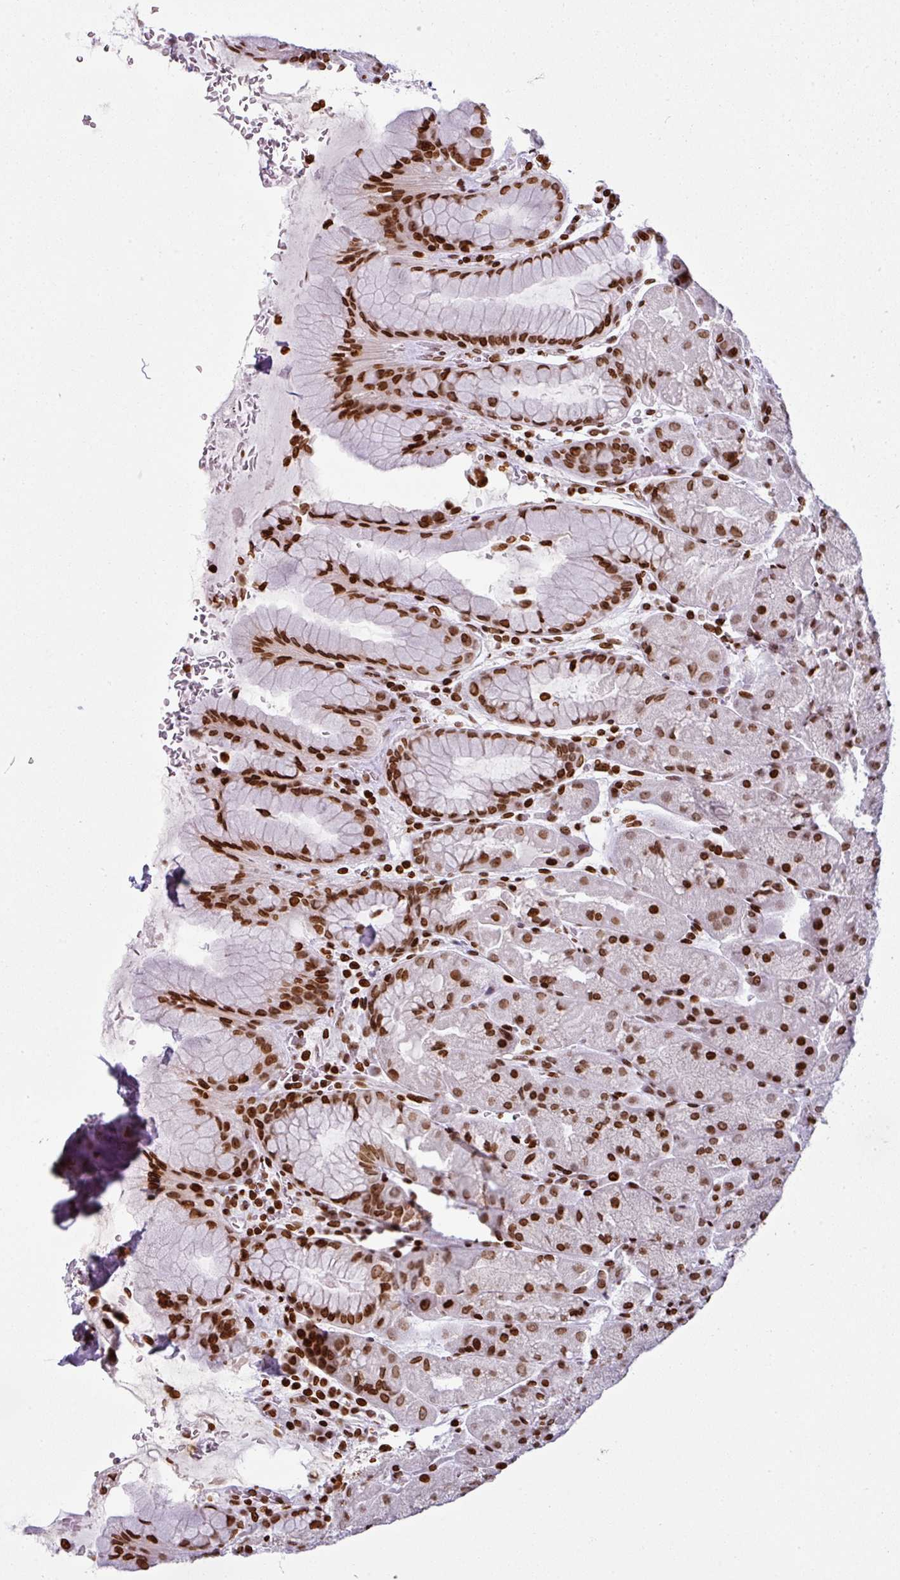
{"staining": {"intensity": "strong", "quantity": "25%-75%", "location": "nuclear"}, "tissue": "stomach", "cell_type": "Glandular cells", "image_type": "normal", "snomed": [{"axis": "morphology", "description": "Normal tissue, NOS"}, {"axis": "topography", "description": "Stomach, upper"}, {"axis": "topography", "description": "Stomach, lower"}], "caption": "Protein positivity by IHC displays strong nuclear expression in about 25%-75% of glandular cells in benign stomach.", "gene": "RASL11A", "patient": {"sex": "male", "age": 67}}